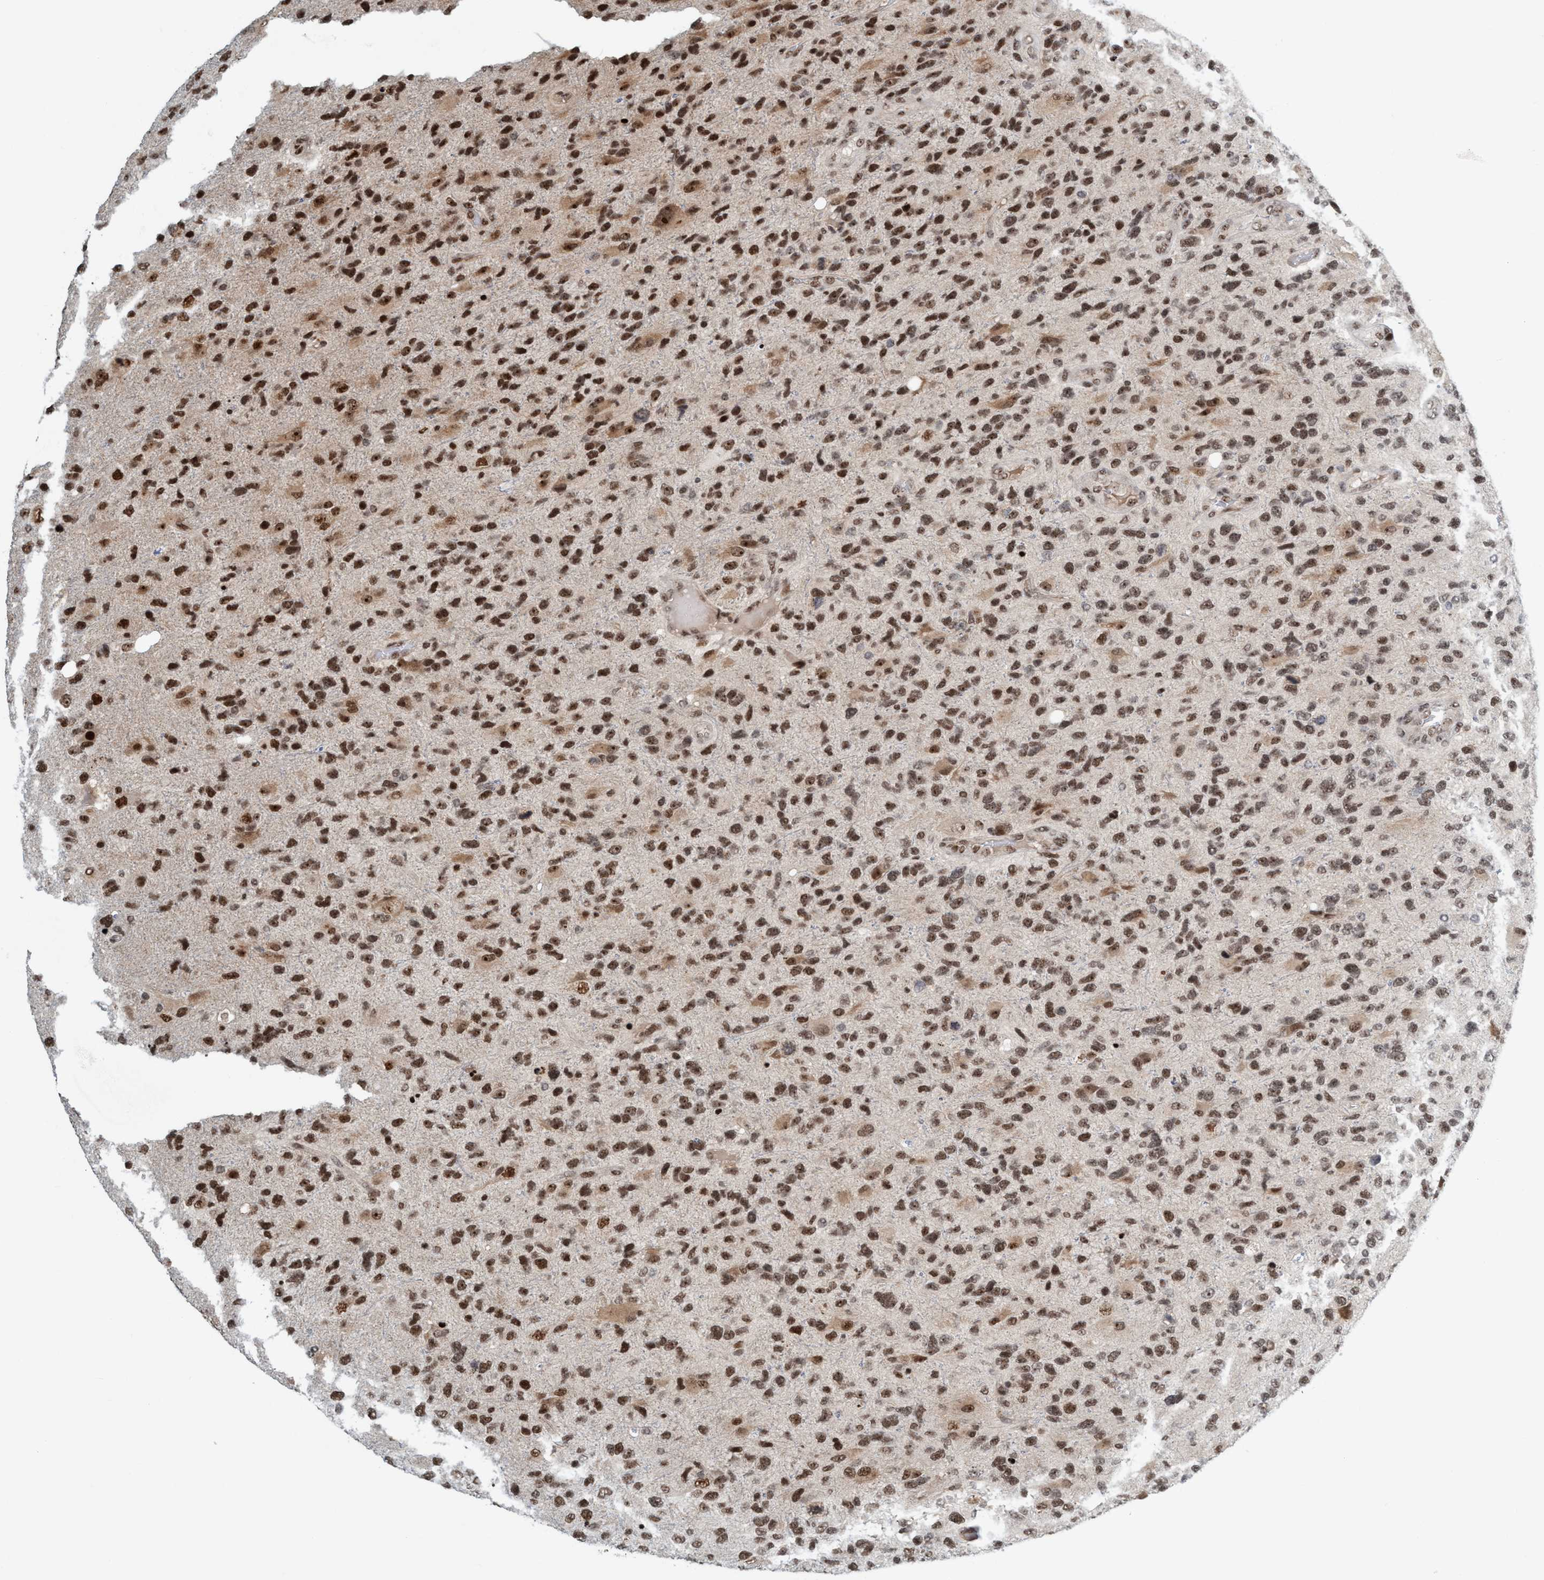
{"staining": {"intensity": "strong", "quantity": ">75%", "location": "nuclear"}, "tissue": "glioma", "cell_type": "Tumor cells", "image_type": "cancer", "snomed": [{"axis": "morphology", "description": "Glioma, malignant, High grade"}, {"axis": "topography", "description": "Brain"}], "caption": "IHC micrograph of malignant glioma (high-grade) stained for a protein (brown), which displays high levels of strong nuclear staining in about >75% of tumor cells.", "gene": "SMCR8", "patient": {"sex": "female", "age": 58}}